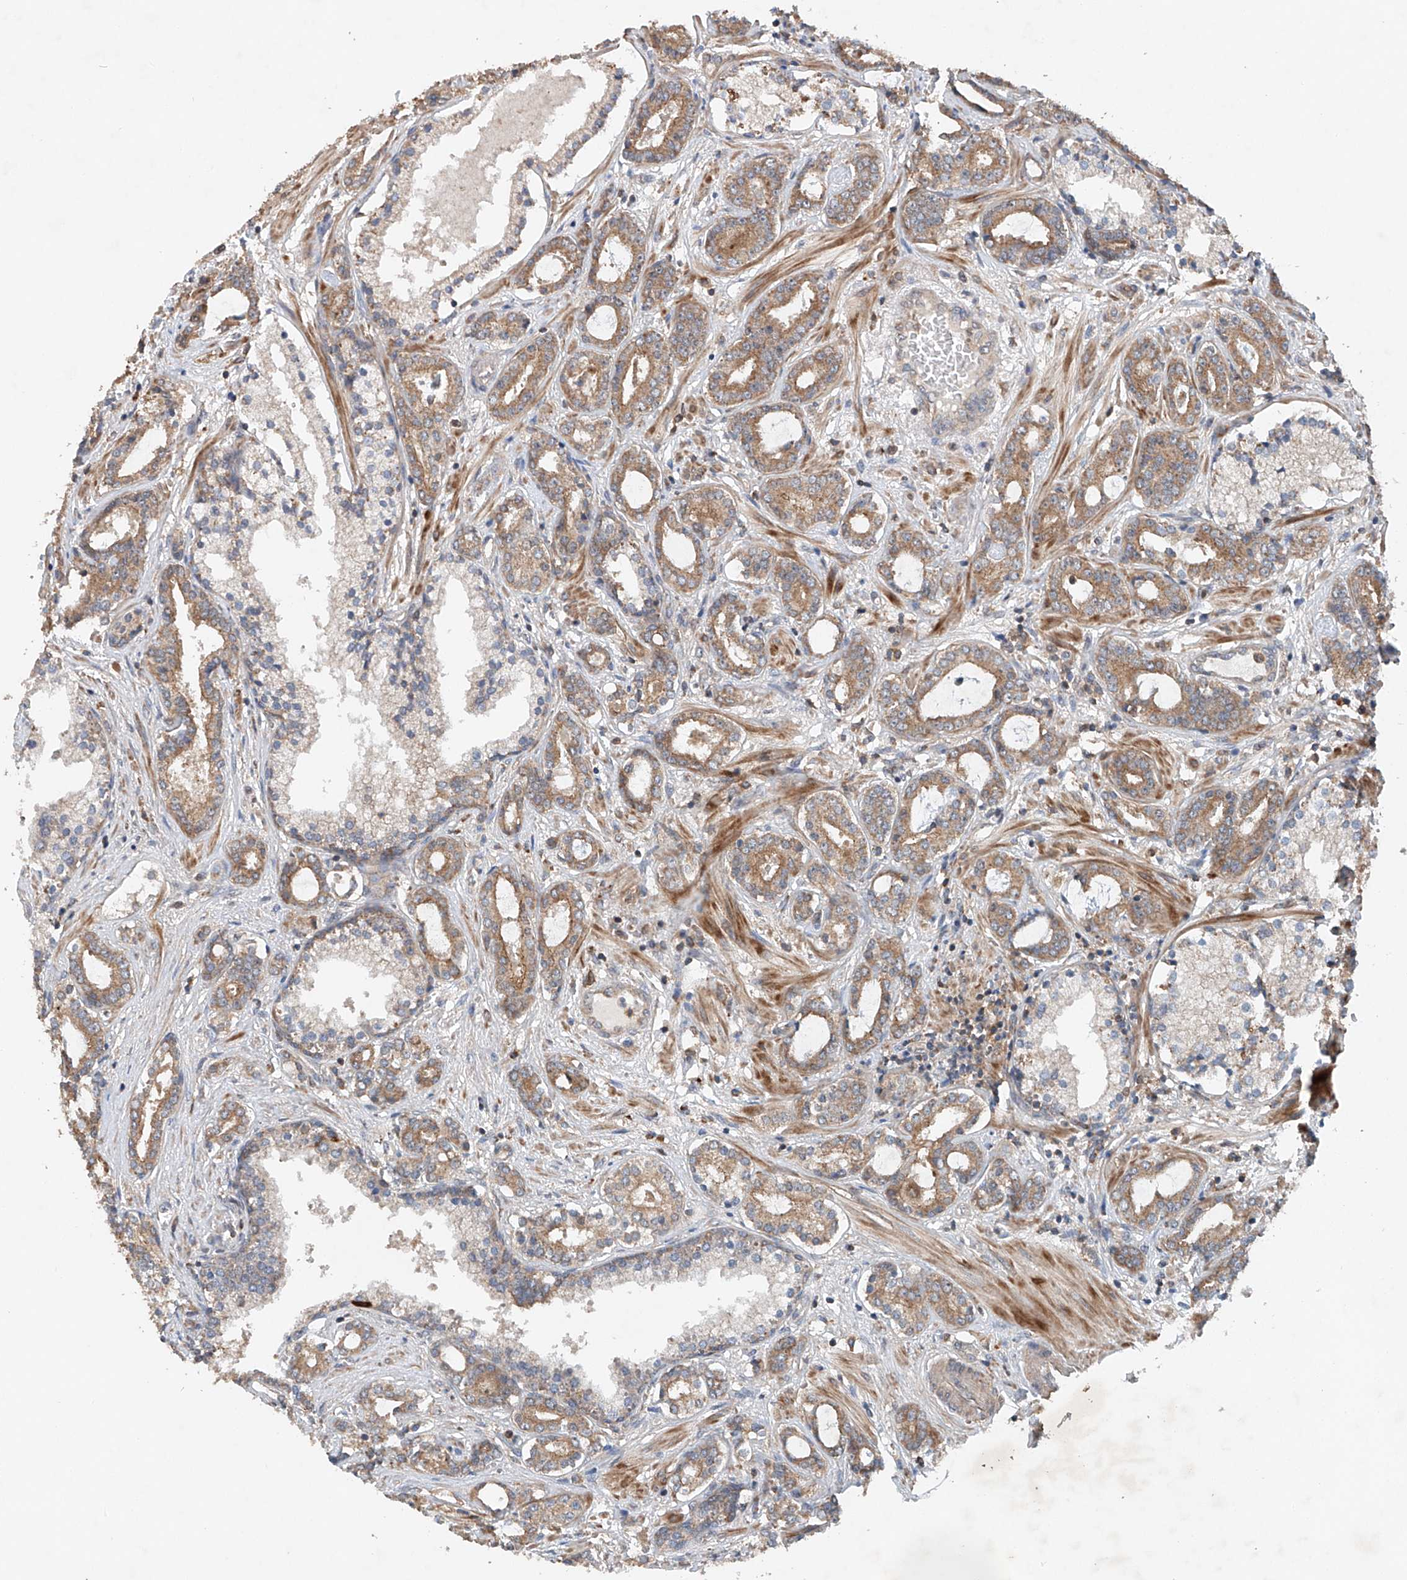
{"staining": {"intensity": "moderate", "quantity": "25%-75%", "location": "cytoplasmic/membranous"}, "tissue": "prostate cancer", "cell_type": "Tumor cells", "image_type": "cancer", "snomed": [{"axis": "morphology", "description": "Adenocarcinoma, High grade"}, {"axis": "topography", "description": "Prostate"}], "caption": "Tumor cells display medium levels of moderate cytoplasmic/membranous positivity in about 25%-75% of cells in adenocarcinoma (high-grade) (prostate). (DAB (3,3'-diaminobenzidine) = brown stain, brightfield microscopy at high magnification).", "gene": "CEP85L", "patient": {"sex": "male", "age": 58}}